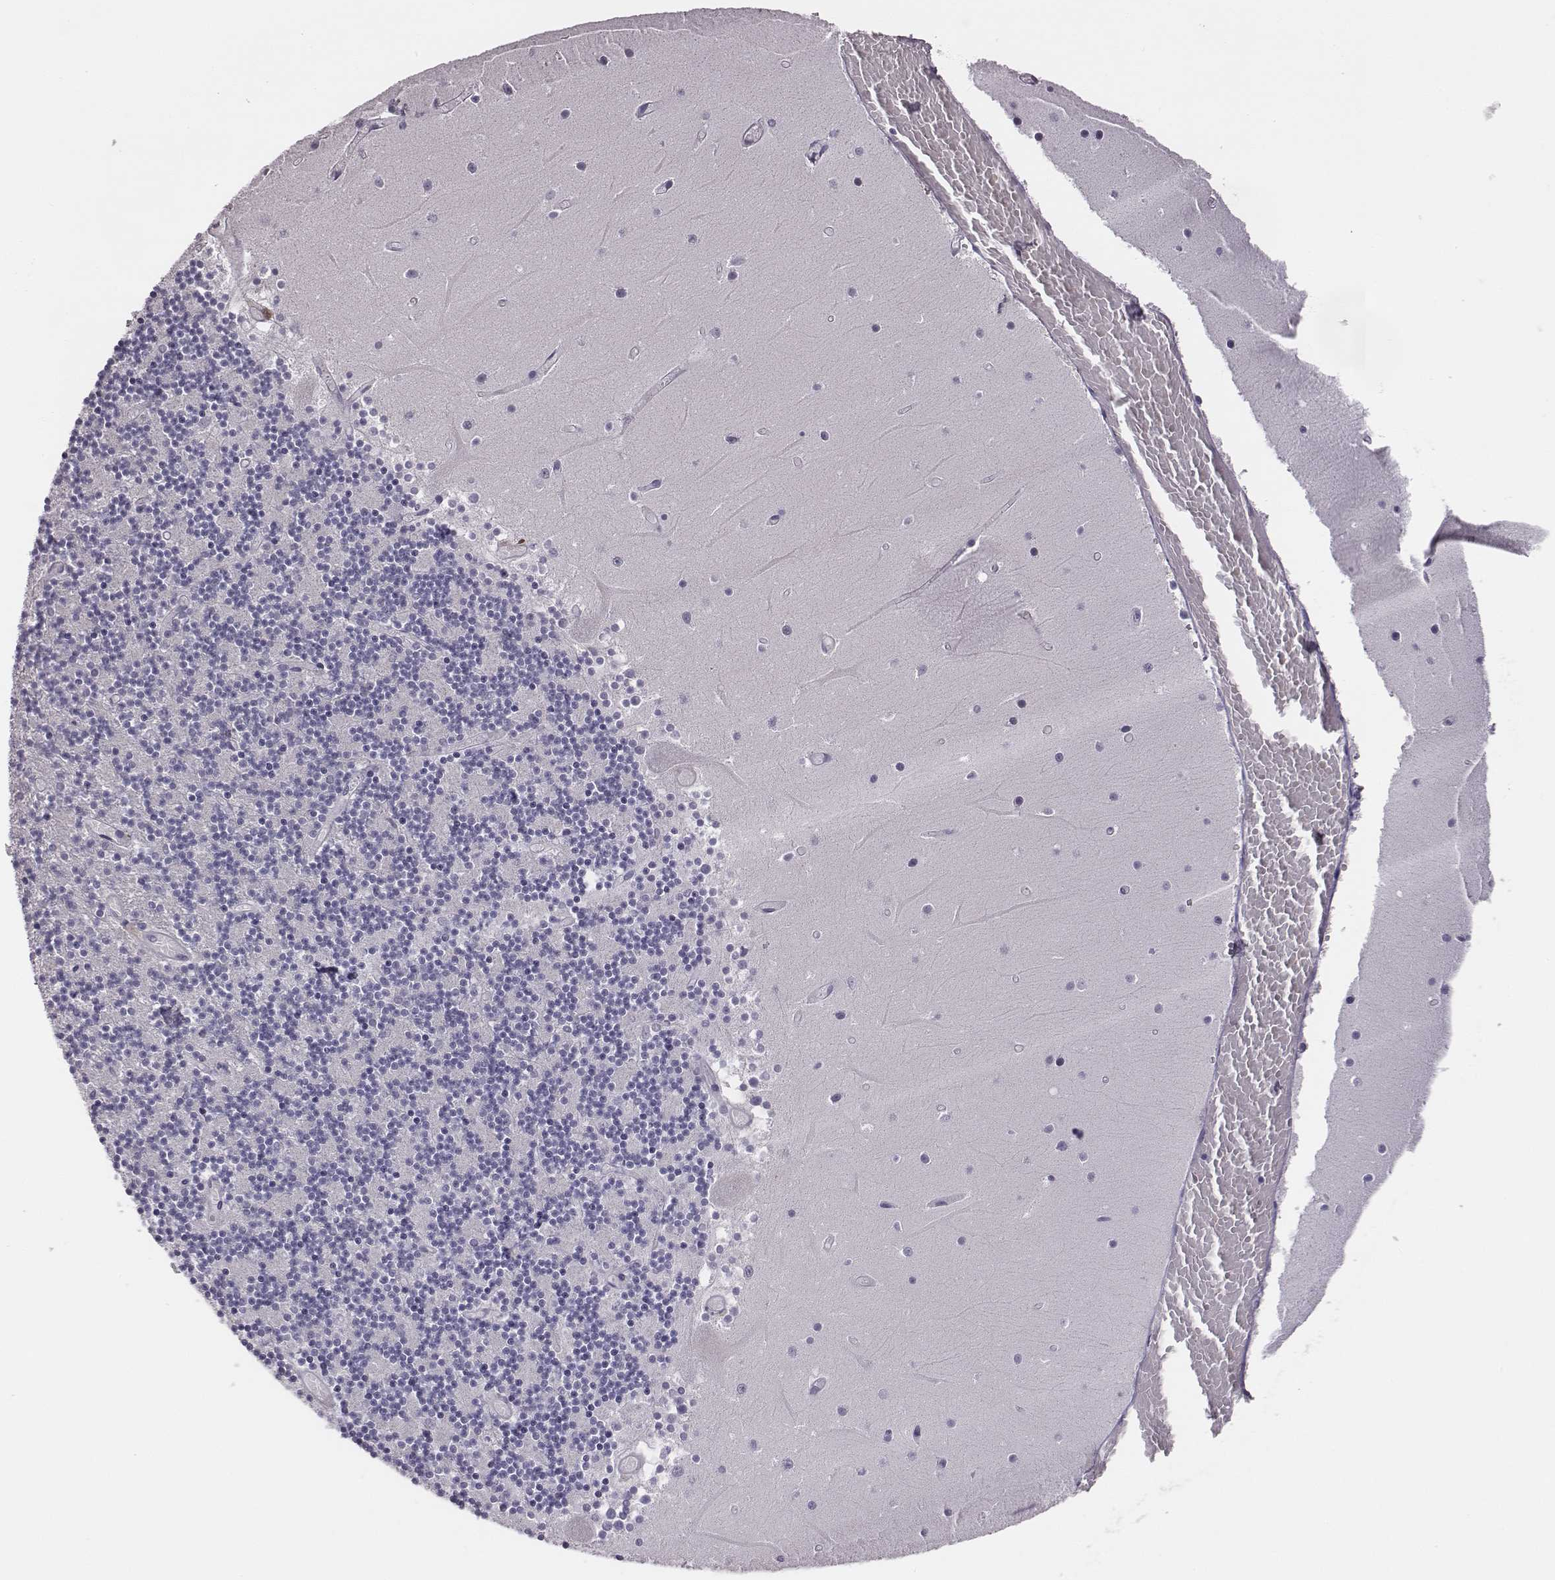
{"staining": {"intensity": "negative", "quantity": "none", "location": "none"}, "tissue": "cerebellum", "cell_type": "Cells in granular layer", "image_type": "normal", "snomed": [{"axis": "morphology", "description": "Normal tissue, NOS"}, {"axis": "topography", "description": "Cerebellum"}], "caption": "Histopathology image shows no protein positivity in cells in granular layer of normal cerebellum.", "gene": "ADAM7", "patient": {"sex": "female", "age": 28}}